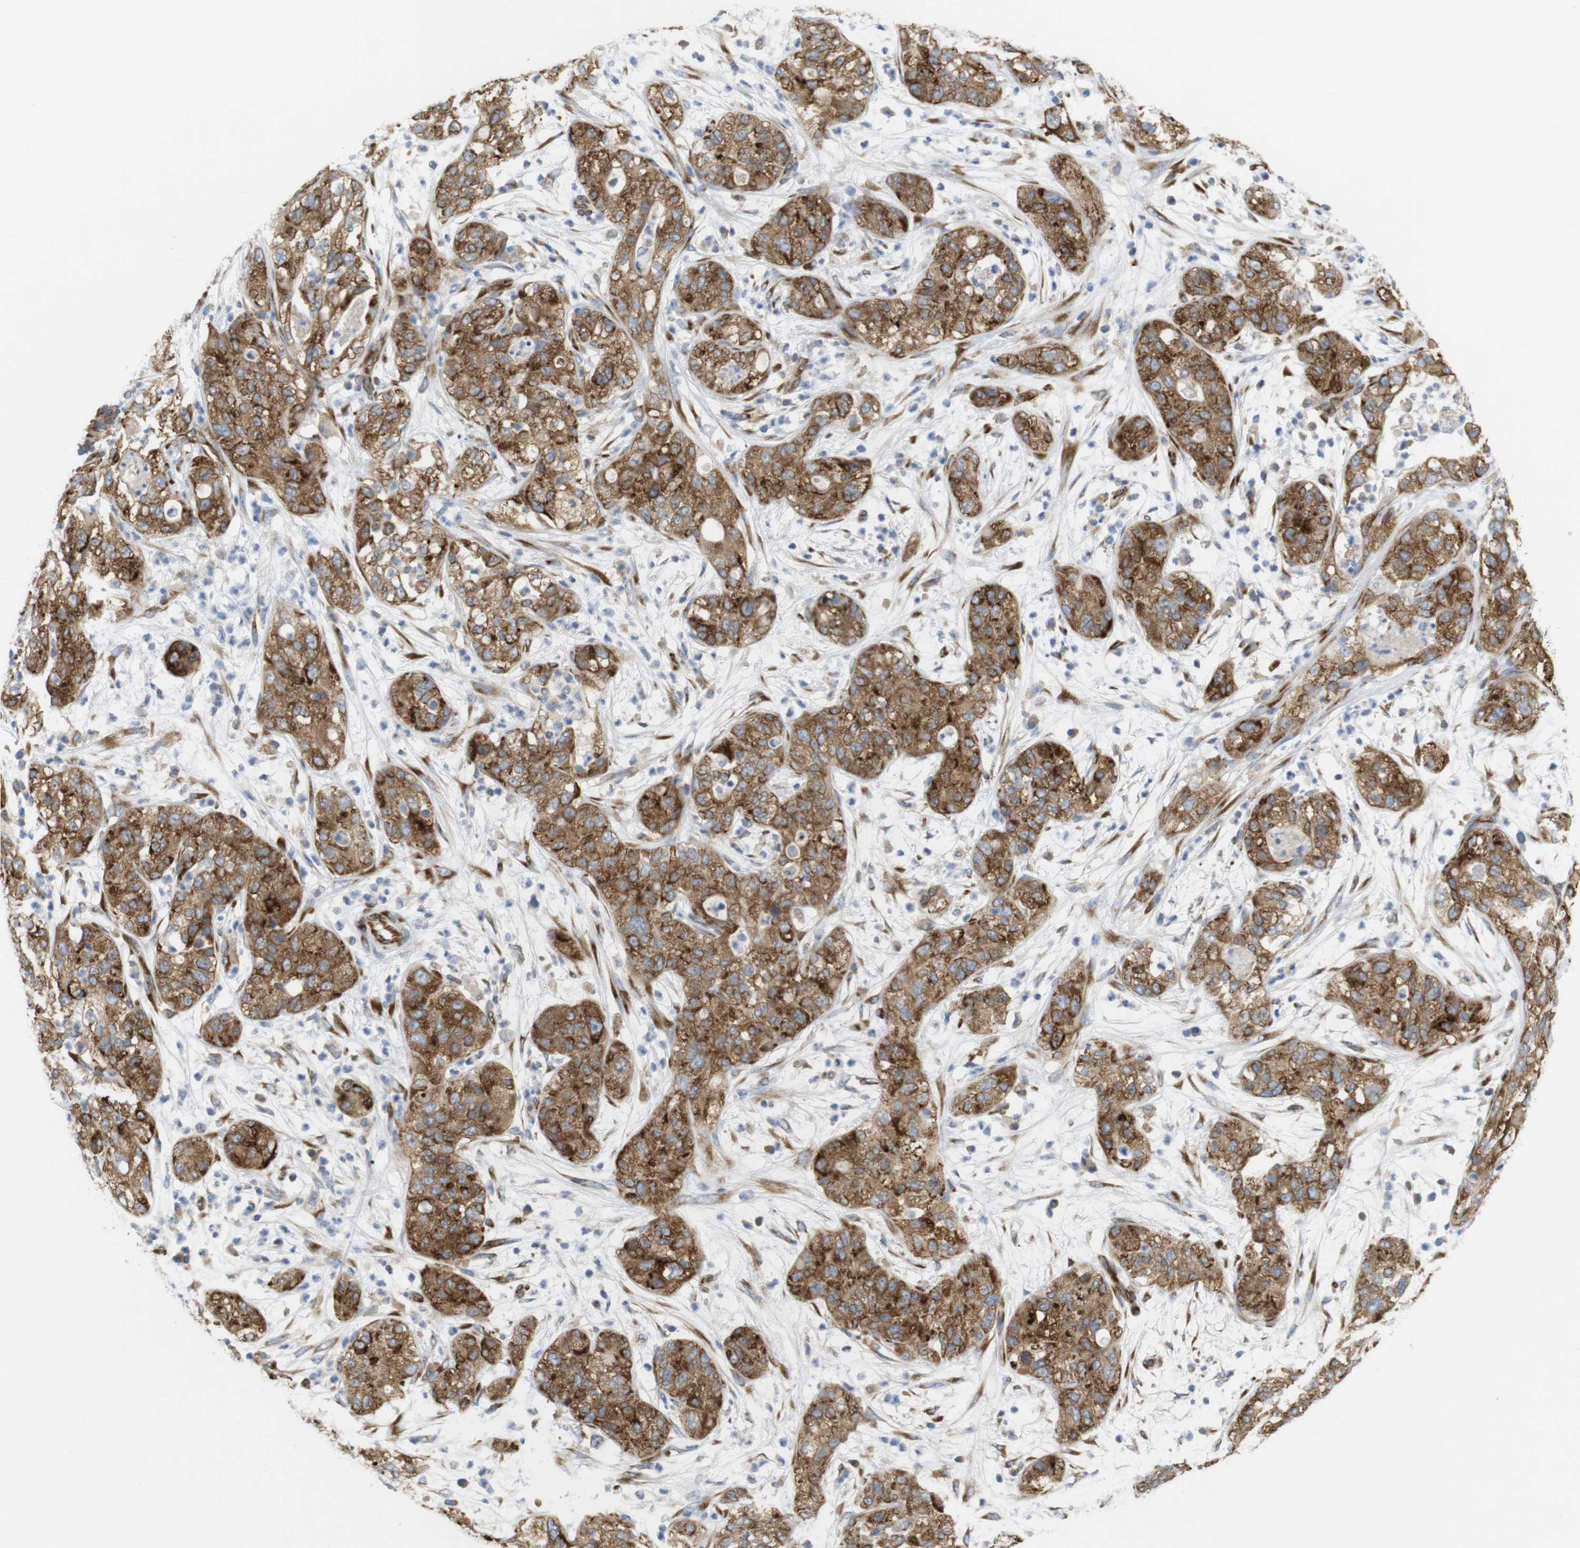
{"staining": {"intensity": "moderate", "quantity": ">75%", "location": "cytoplasmic/membranous"}, "tissue": "pancreatic cancer", "cell_type": "Tumor cells", "image_type": "cancer", "snomed": [{"axis": "morphology", "description": "Adenocarcinoma, NOS"}, {"axis": "topography", "description": "Pancreas"}], "caption": "DAB (3,3'-diaminobenzidine) immunohistochemical staining of pancreatic cancer (adenocarcinoma) reveals moderate cytoplasmic/membranous protein staining in approximately >75% of tumor cells. The staining is performed using DAB (3,3'-diaminobenzidine) brown chromogen to label protein expression. The nuclei are counter-stained blue using hematoxylin.", "gene": "PCNX2", "patient": {"sex": "female", "age": 78}}